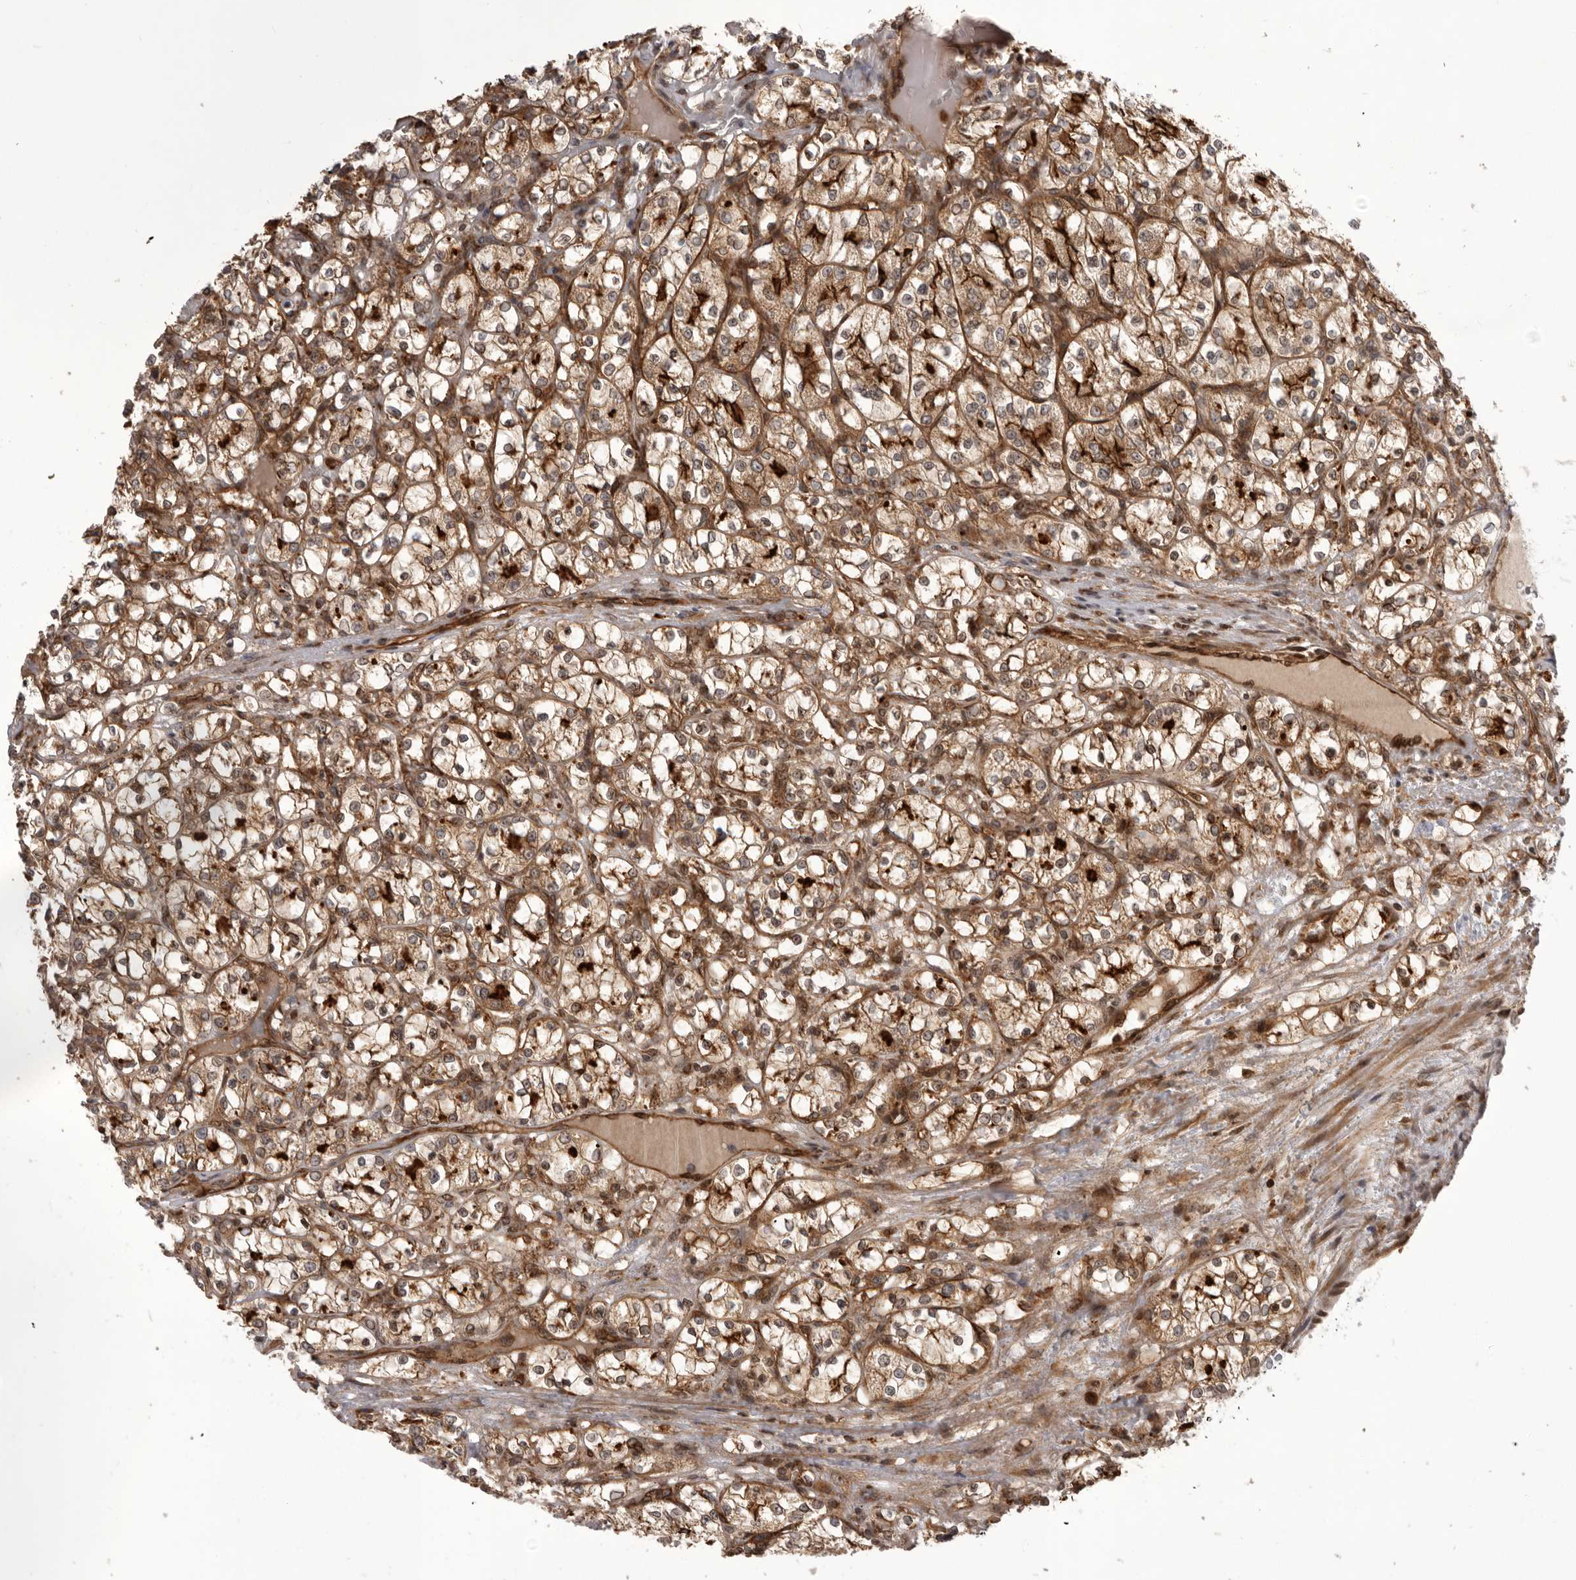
{"staining": {"intensity": "strong", "quantity": "<25%", "location": "cytoplasmic/membranous"}, "tissue": "renal cancer", "cell_type": "Tumor cells", "image_type": "cancer", "snomed": [{"axis": "morphology", "description": "Adenocarcinoma, NOS"}, {"axis": "topography", "description": "Kidney"}], "caption": "Immunohistochemistry photomicrograph of neoplastic tissue: renal cancer stained using immunohistochemistry demonstrates medium levels of strong protein expression localized specifically in the cytoplasmic/membranous of tumor cells, appearing as a cytoplasmic/membranous brown color.", "gene": "DHDDS", "patient": {"sex": "female", "age": 69}}